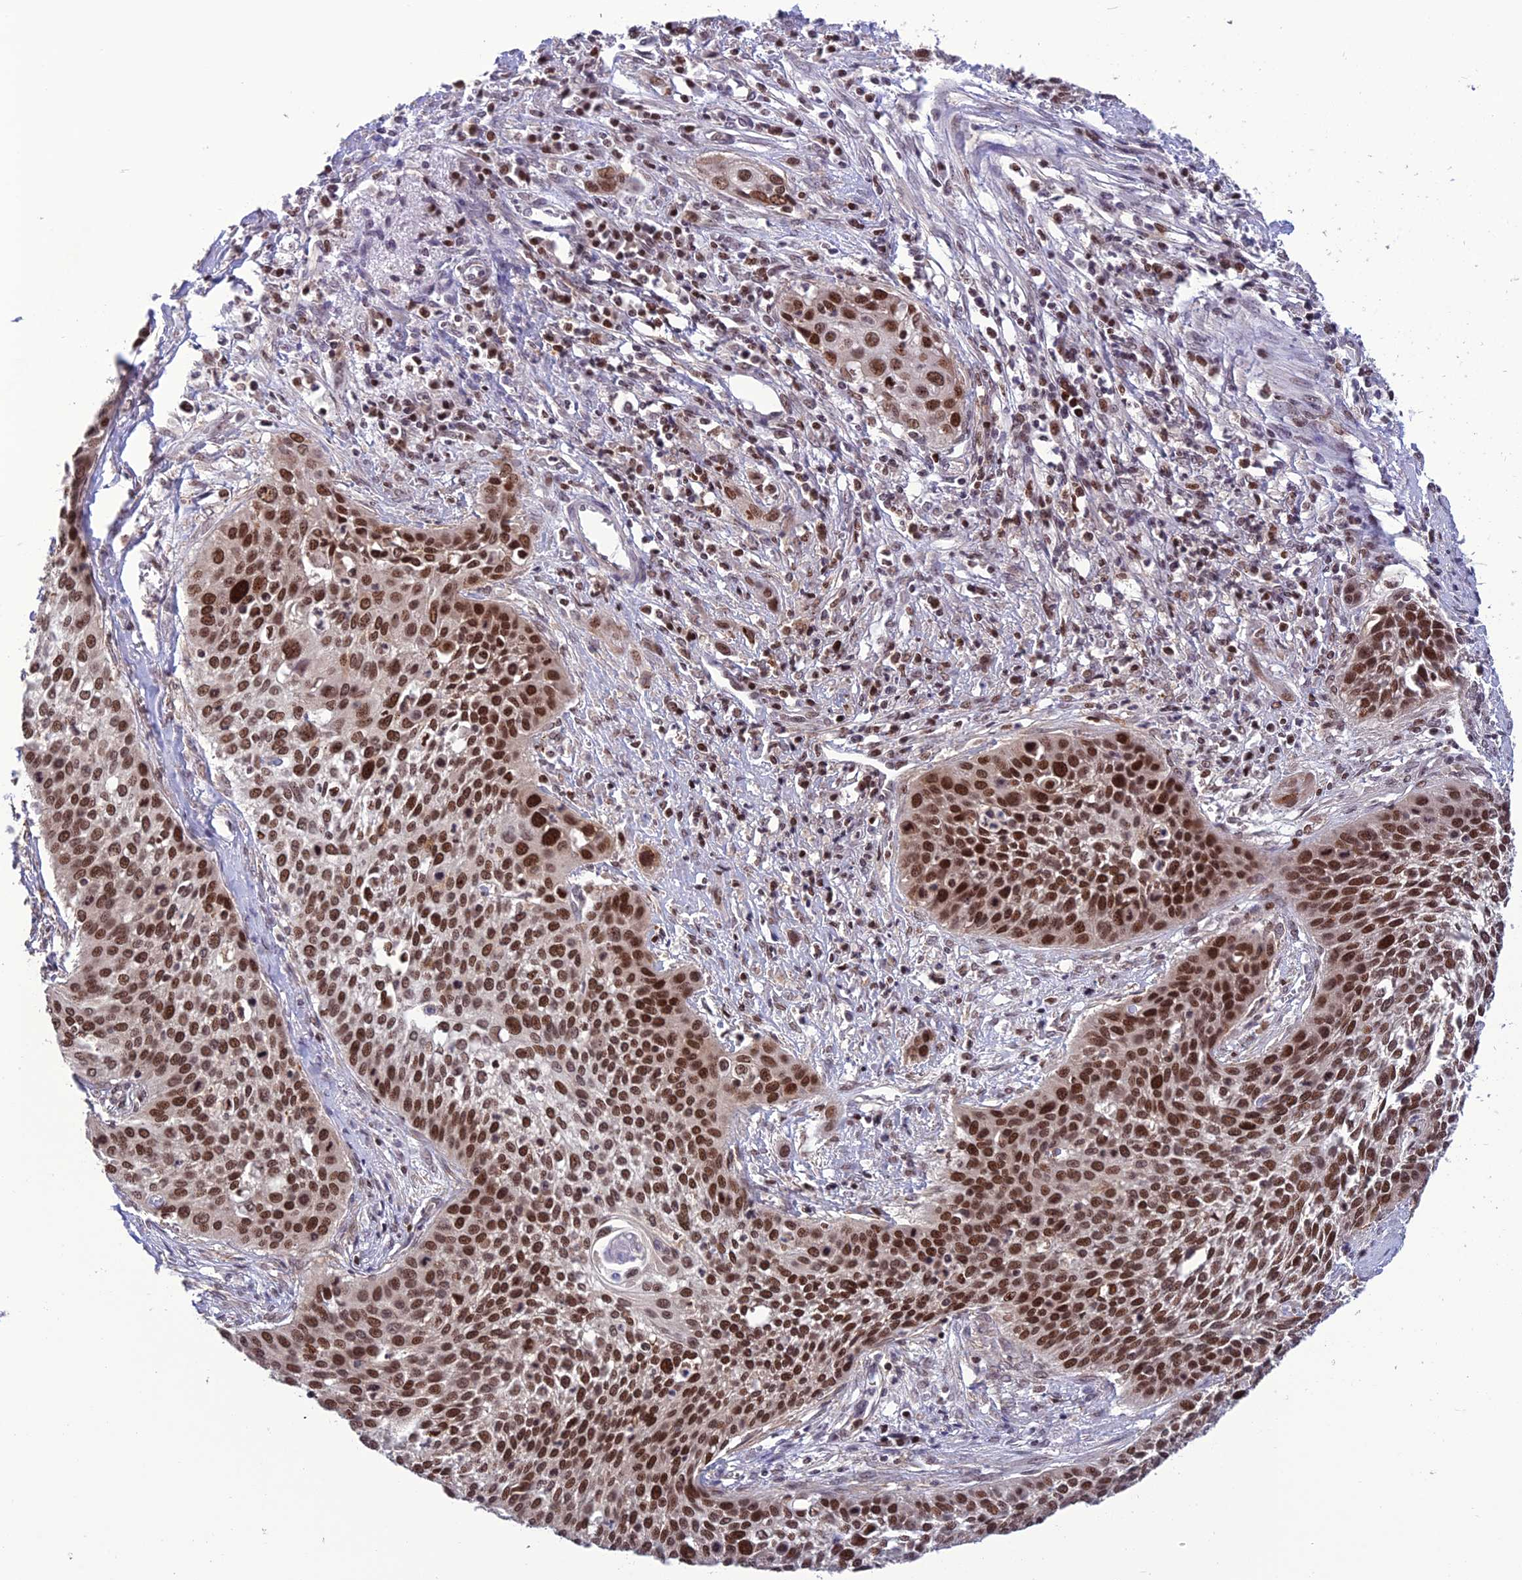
{"staining": {"intensity": "strong", "quantity": ">75%", "location": "nuclear"}, "tissue": "cervical cancer", "cell_type": "Tumor cells", "image_type": "cancer", "snomed": [{"axis": "morphology", "description": "Squamous cell carcinoma, NOS"}, {"axis": "topography", "description": "Cervix"}], "caption": "A high-resolution photomicrograph shows IHC staining of squamous cell carcinoma (cervical), which exhibits strong nuclear staining in about >75% of tumor cells.", "gene": "MIS12", "patient": {"sex": "female", "age": 34}}